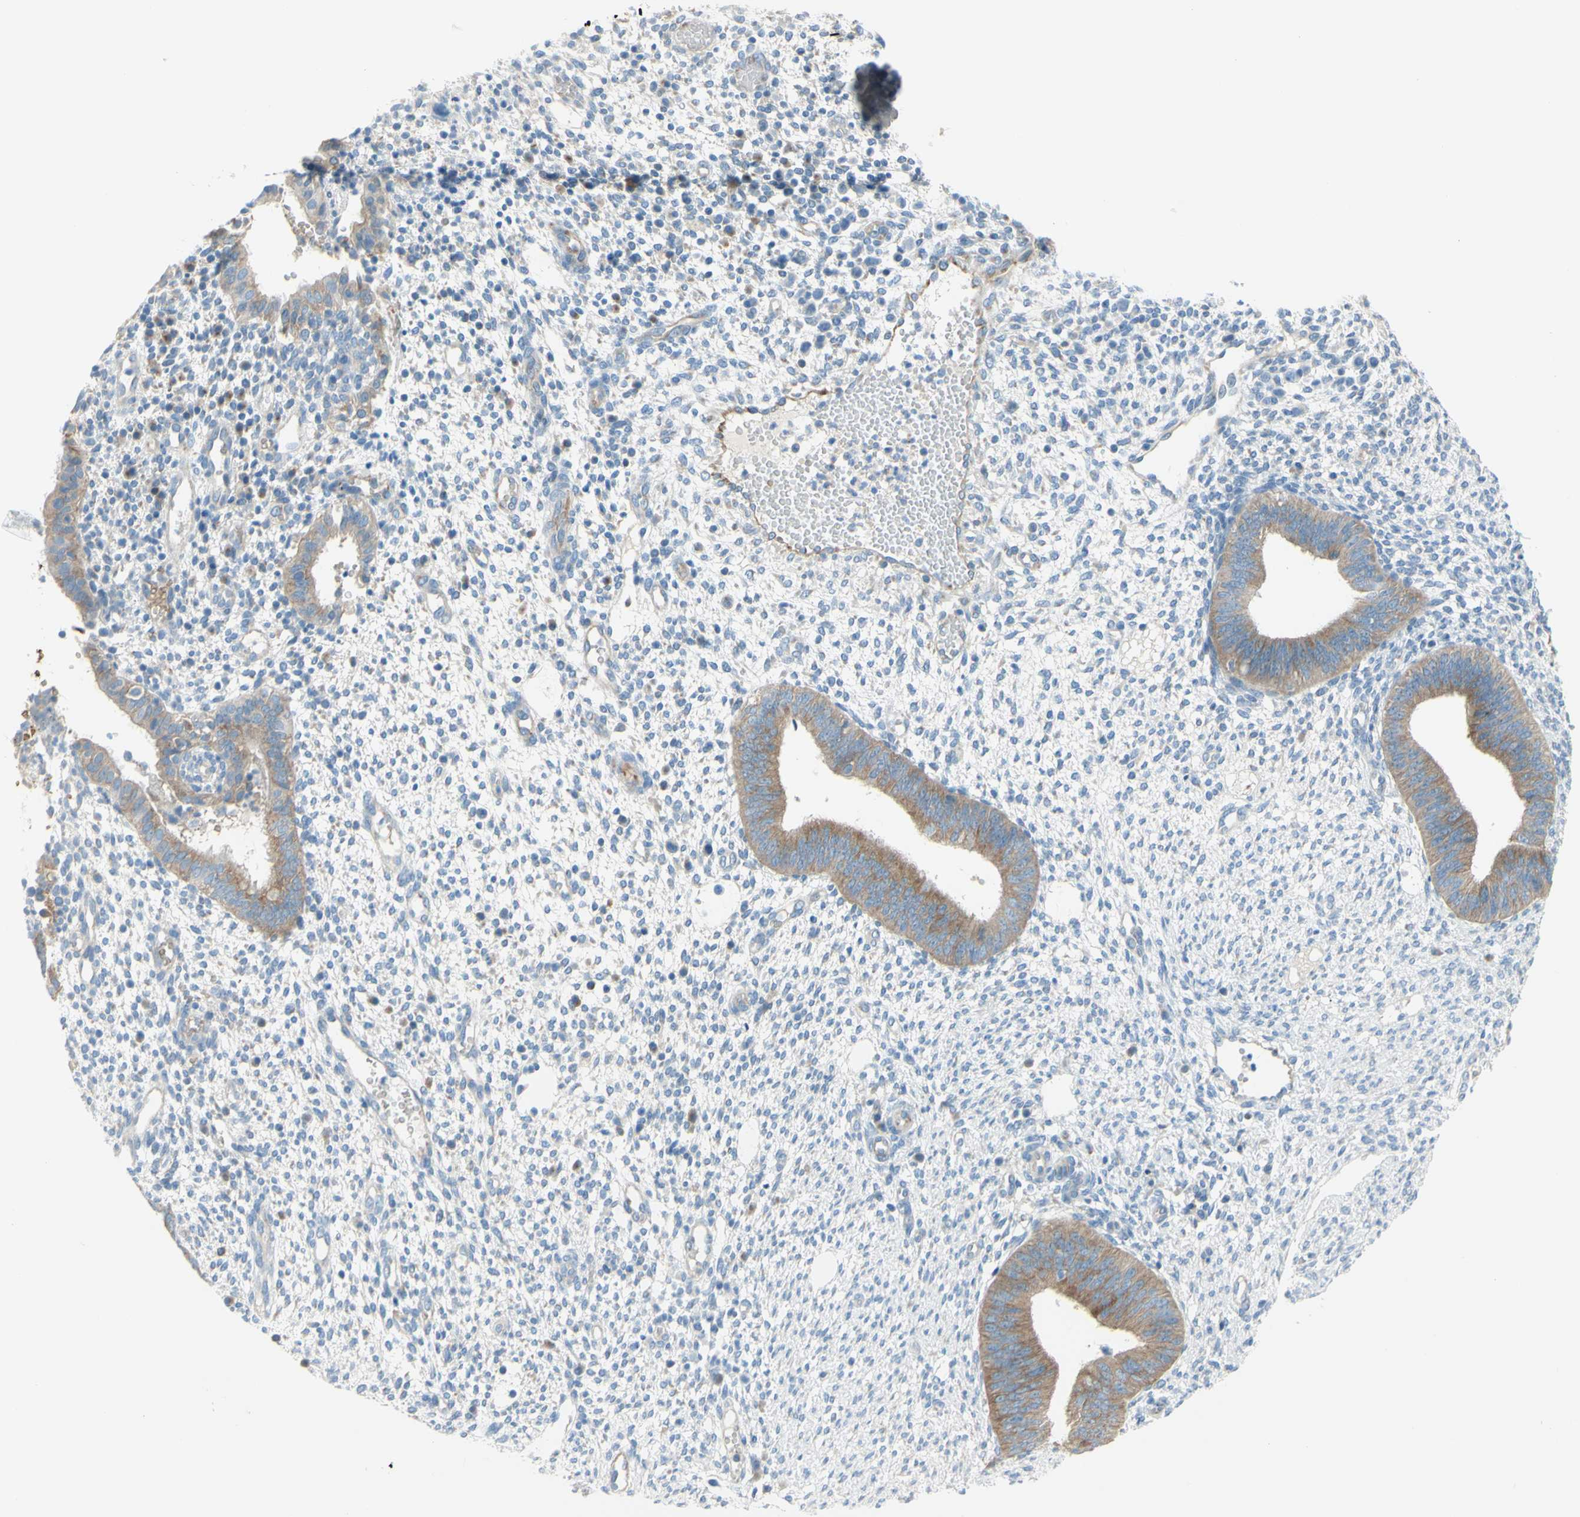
{"staining": {"intensity": "negative", "quantity": "none", "location": "none"}, "tissue": "endometrium", "cell_type": "Cells in endometrial stroma", "image_type": "normal", "snomed": [{"axis": "morphology", "description": "Normal tissue, NOS"}, {"axis": "topography", "description": "Endometrium"}], "caption": "IHC of normal human endometrium reveals no expression in cells in endometrial stroma.", "gene": "FRMD4B", "patient": {"sex": "female", "age": 35}}